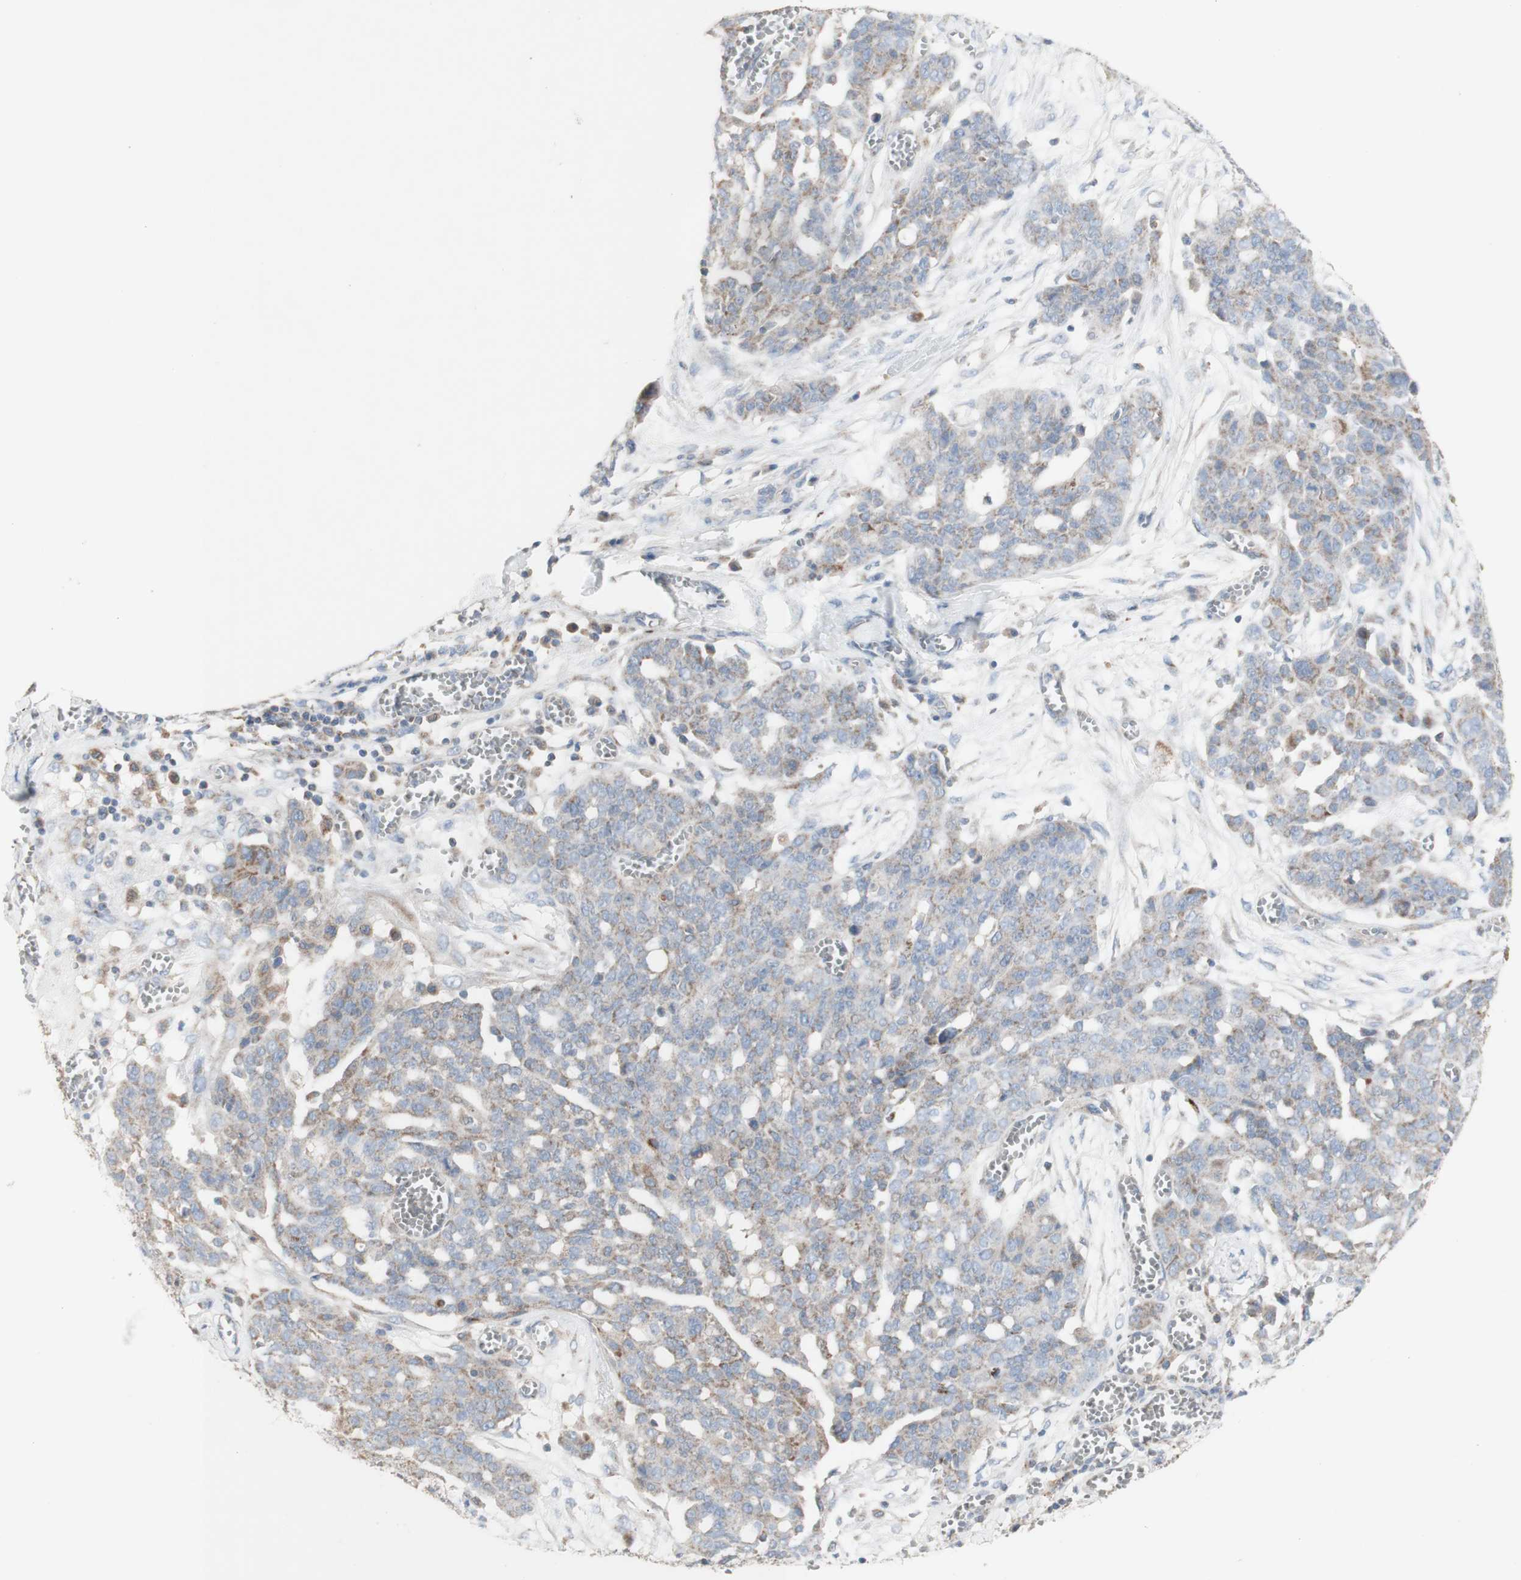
{"staining": {"intensity": "weak", "quantity": "<25%", "location": "cytoplasmic/membranous"}, "tissue": "ovarian cancer", "cell_type": "Tumor cells", "image_type": "cancer", "snomed": [{"axis": "morphology", "description": "Cystadenocarcinoma, serous, NOS"}, {"axis": "topography", "description": "Soft tissue"}, {"axis": "topography", "description": "Ovary"}], "caption": "Histopathology image shows no protein expression in tumor cells of ovarian serous cystadenocarcinoma tissue. (Stains: DAB (3,3'-diaminobenzidine) immunohistochemistry with hematoxylin counter stain, Microscopy: brightfield microscopy at high magnification).", "gene": "CNTNAP1", "patient": {"sex": "female", "age": 57}}